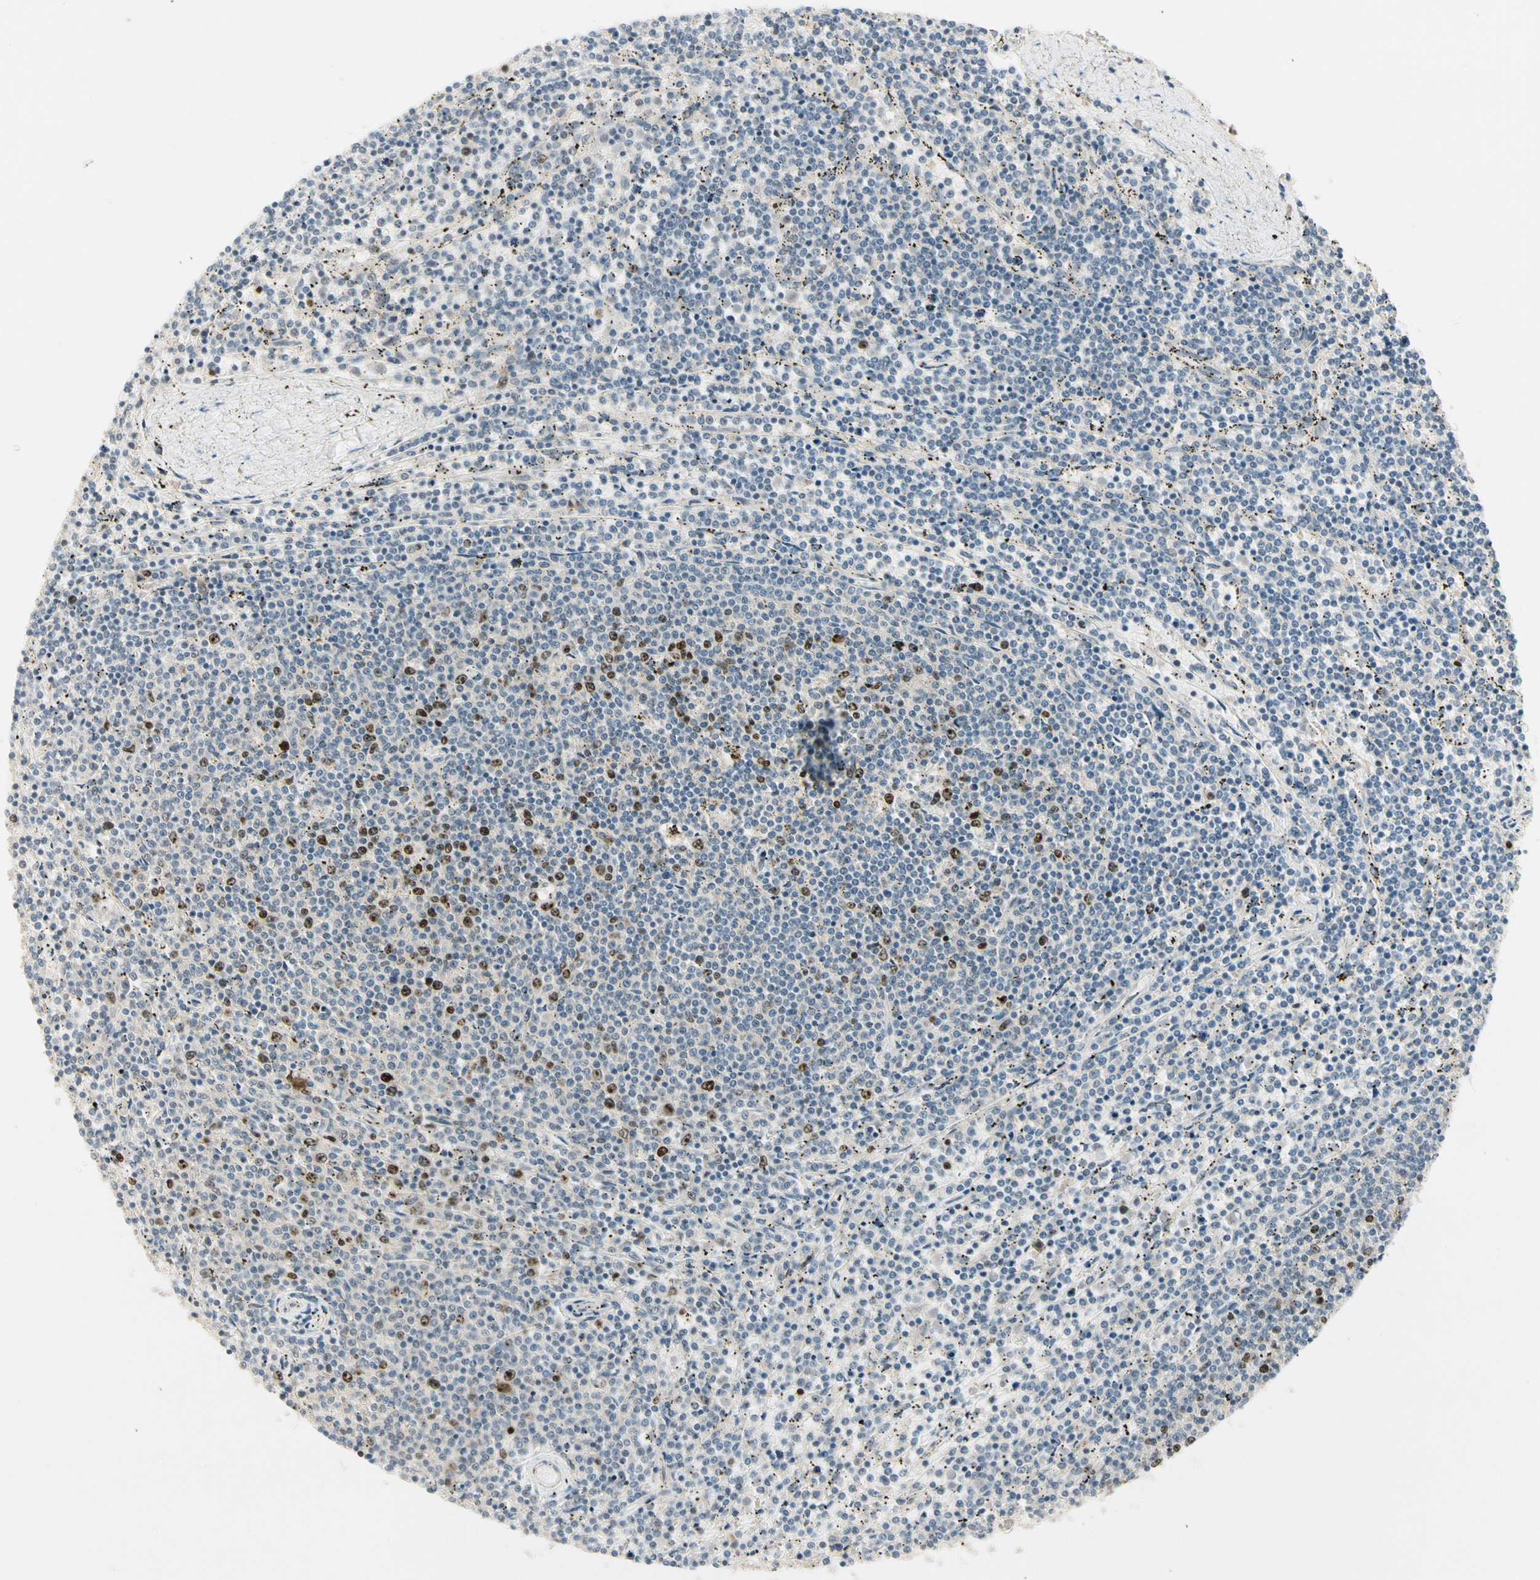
{"staining": {"intensity": "strong", "quantity": "<25%", "location": "nuclear"}, "tissue": "lymphoma", "cell_type": "Tumor cells", "image_type": "cancer", "snomed": [{"axis": "morphology", "description": "Malignant lymphoma, non-Hodgkin's type, Low grade"}, {"axis": "topography", "description": "Spleen"}], "caption": "Immunohistochemical staining of human malignant lymphoma, non-Hodgkin's type (low-grade) displays medium levels of strong nuclear protein expression in about <25% of tumor cells.", "gene": "PITX1", "patient": {"sex": "female", "age": 50}}